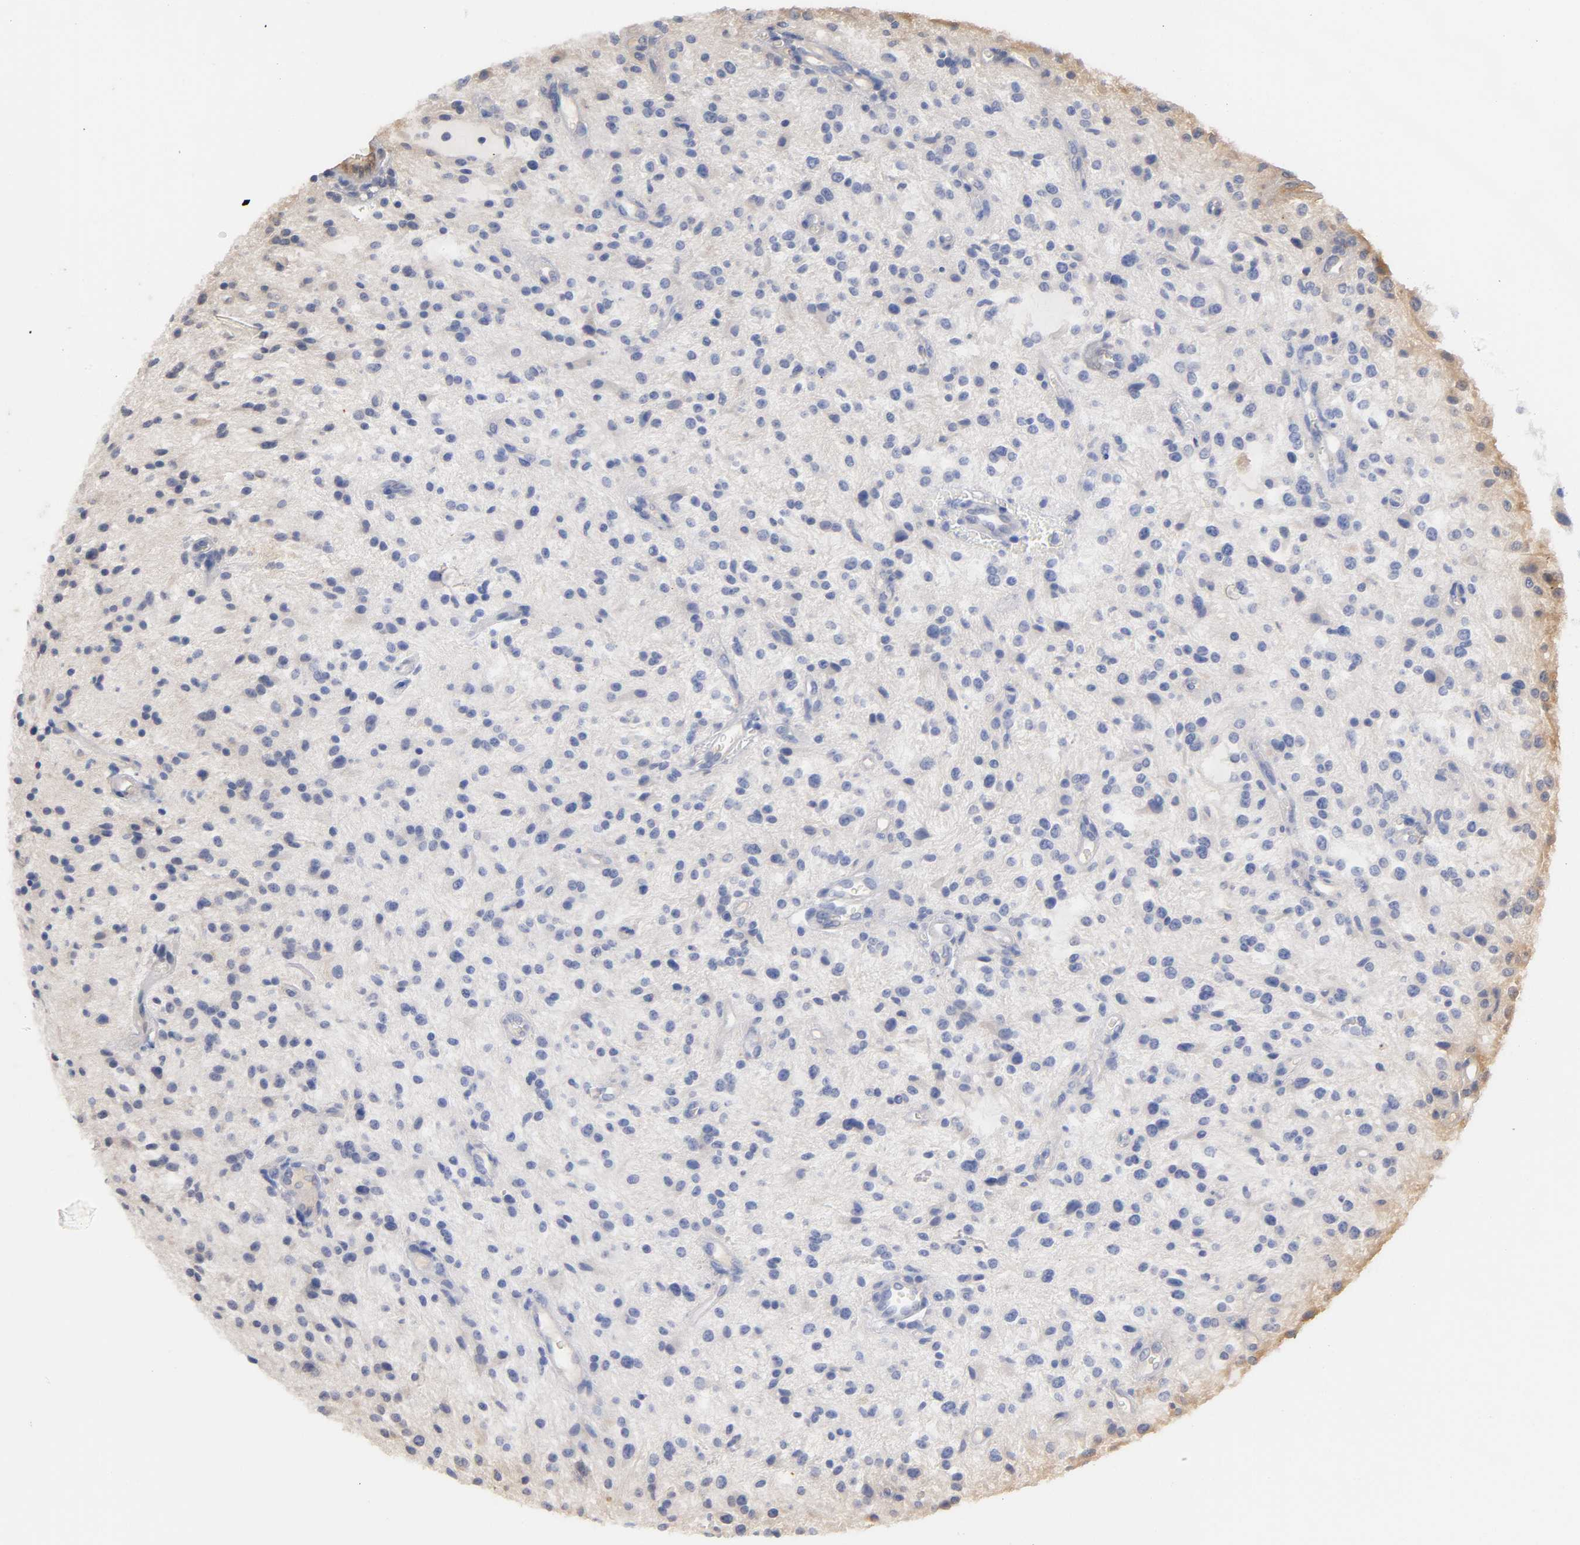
{"staining": {"intensity": "weak", "quantity": "25%-75%", "location": "cytoplasmic/membranous"}, "tissue": "glioma", "cell_type": "Tumor cells", "image_type": "cancer", "snomed": [{"axis": "morphology", "description": "Glioma, malignant, NOS"}, {"axis": "topography", "description": "Cerebellum"}], "caption": "Glioma (malignant) stained with IHC displays weak cytoplasmic/membranous expression in about 25%-75% of tumor cells.", "gene": "RPS29", "patient": {"sex": "female", "age": 10}}